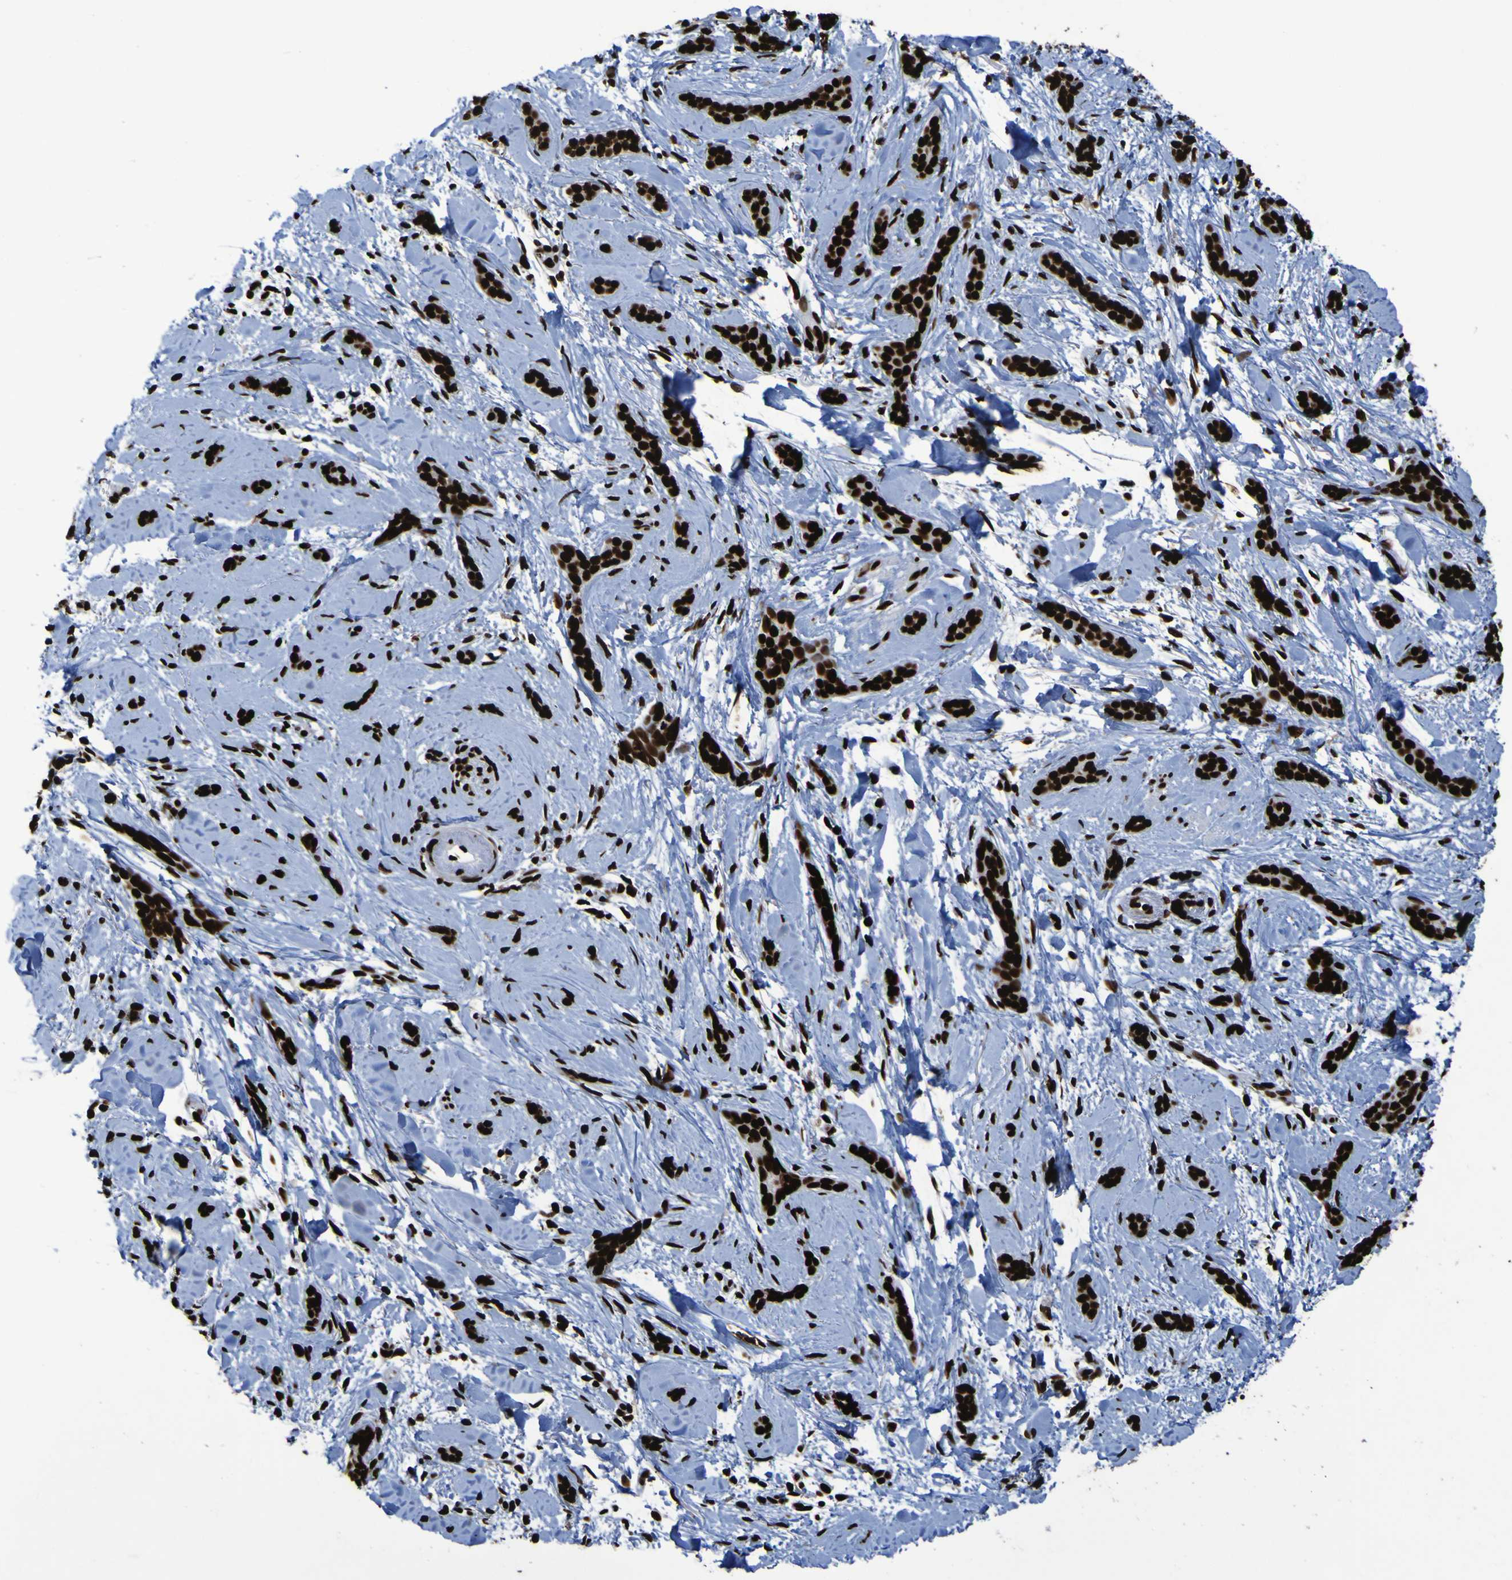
{"staining": {"intensity": "strong", "quantity": ">75%", "location": "nuclear"}, "tissue": "skin cancer", "cell_type": "Tumor cells", "image_type": "cancer", "snomed": [{"axis": "morphology", "description": "Basal cell carcinoma"}, {"axis": "morphology", "description": "Adnexal tumor, benign"}, {"axis": "topography", "description": "Skin"}], "caption": "A brown stain highlights strong nuclear expression of a protein in skin cancer (basal cell carcinoma) tumor cells.", "gene": "NPM1", "patient": {"sex": "female", "age": 42}}